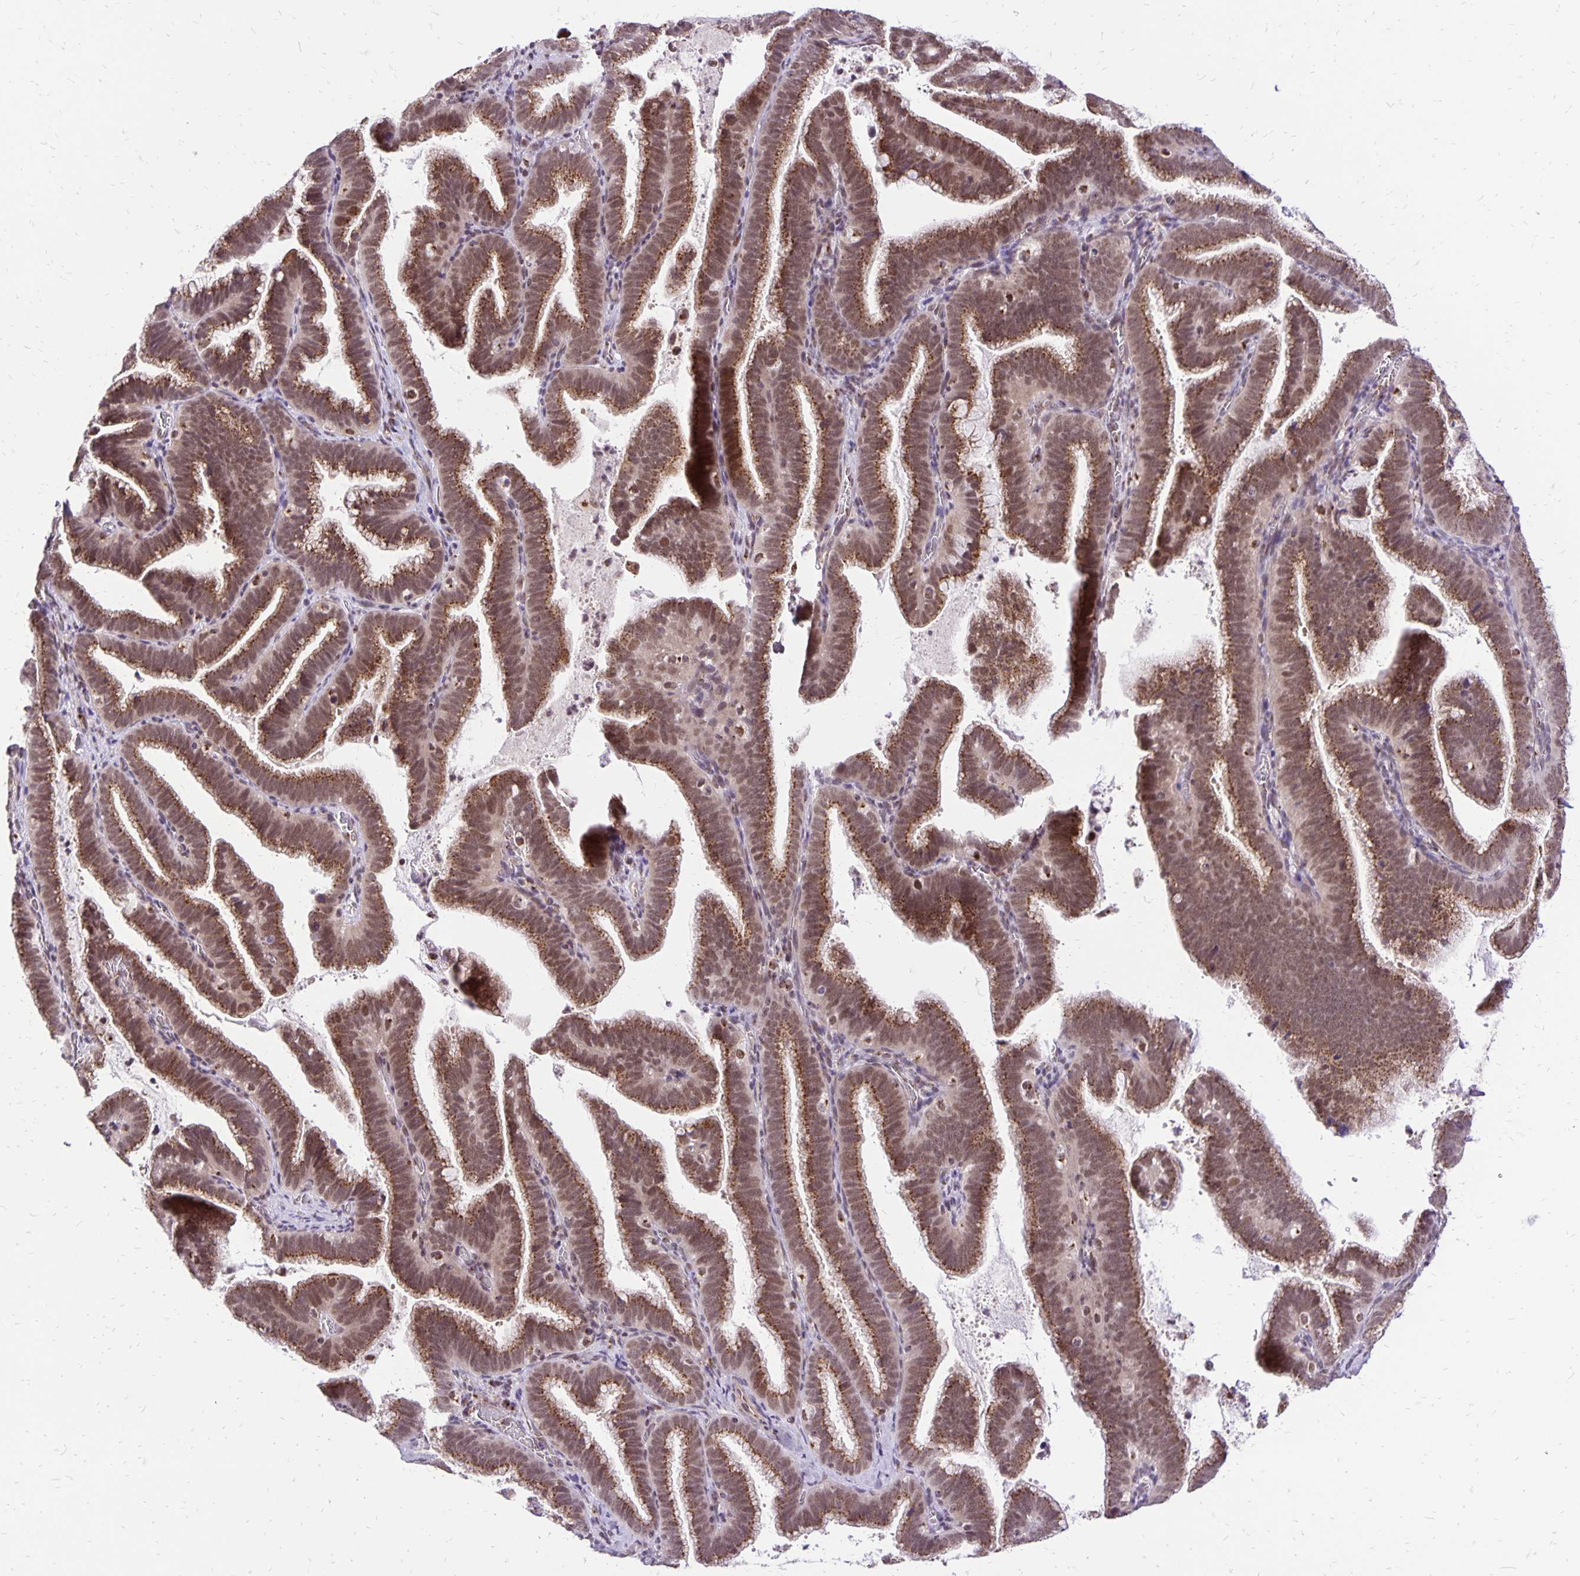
{"staining": {"intensity": "moderate", "quantity": ">75%", "location": "cytoplasmic/membranous,nuclear"}, "tissue": "cervical cancer", "cell_type": "Tumor cells", "image_type": "cancer", "snomed": [{"axis": "morphology", "description": "Adenocarcinoma, NOS"}, {"axis": "topography", "description": "Cervix"}], "caption": "IHC staining of adenocarcinoma (cervical), which demonstrates medium levels of moderate cytoplasmic/membranous and nuclear staining in about >75% of tumor cells indicating moderate cytoplasmic/membranous and nuclear protein positivity. The staining was performed using DAB (brown) for protein detection and nuclei were counterstained in hematoxylin (blue).", "gene": "GOLGA5", "patient": {"sex": "female", "age": 61}}